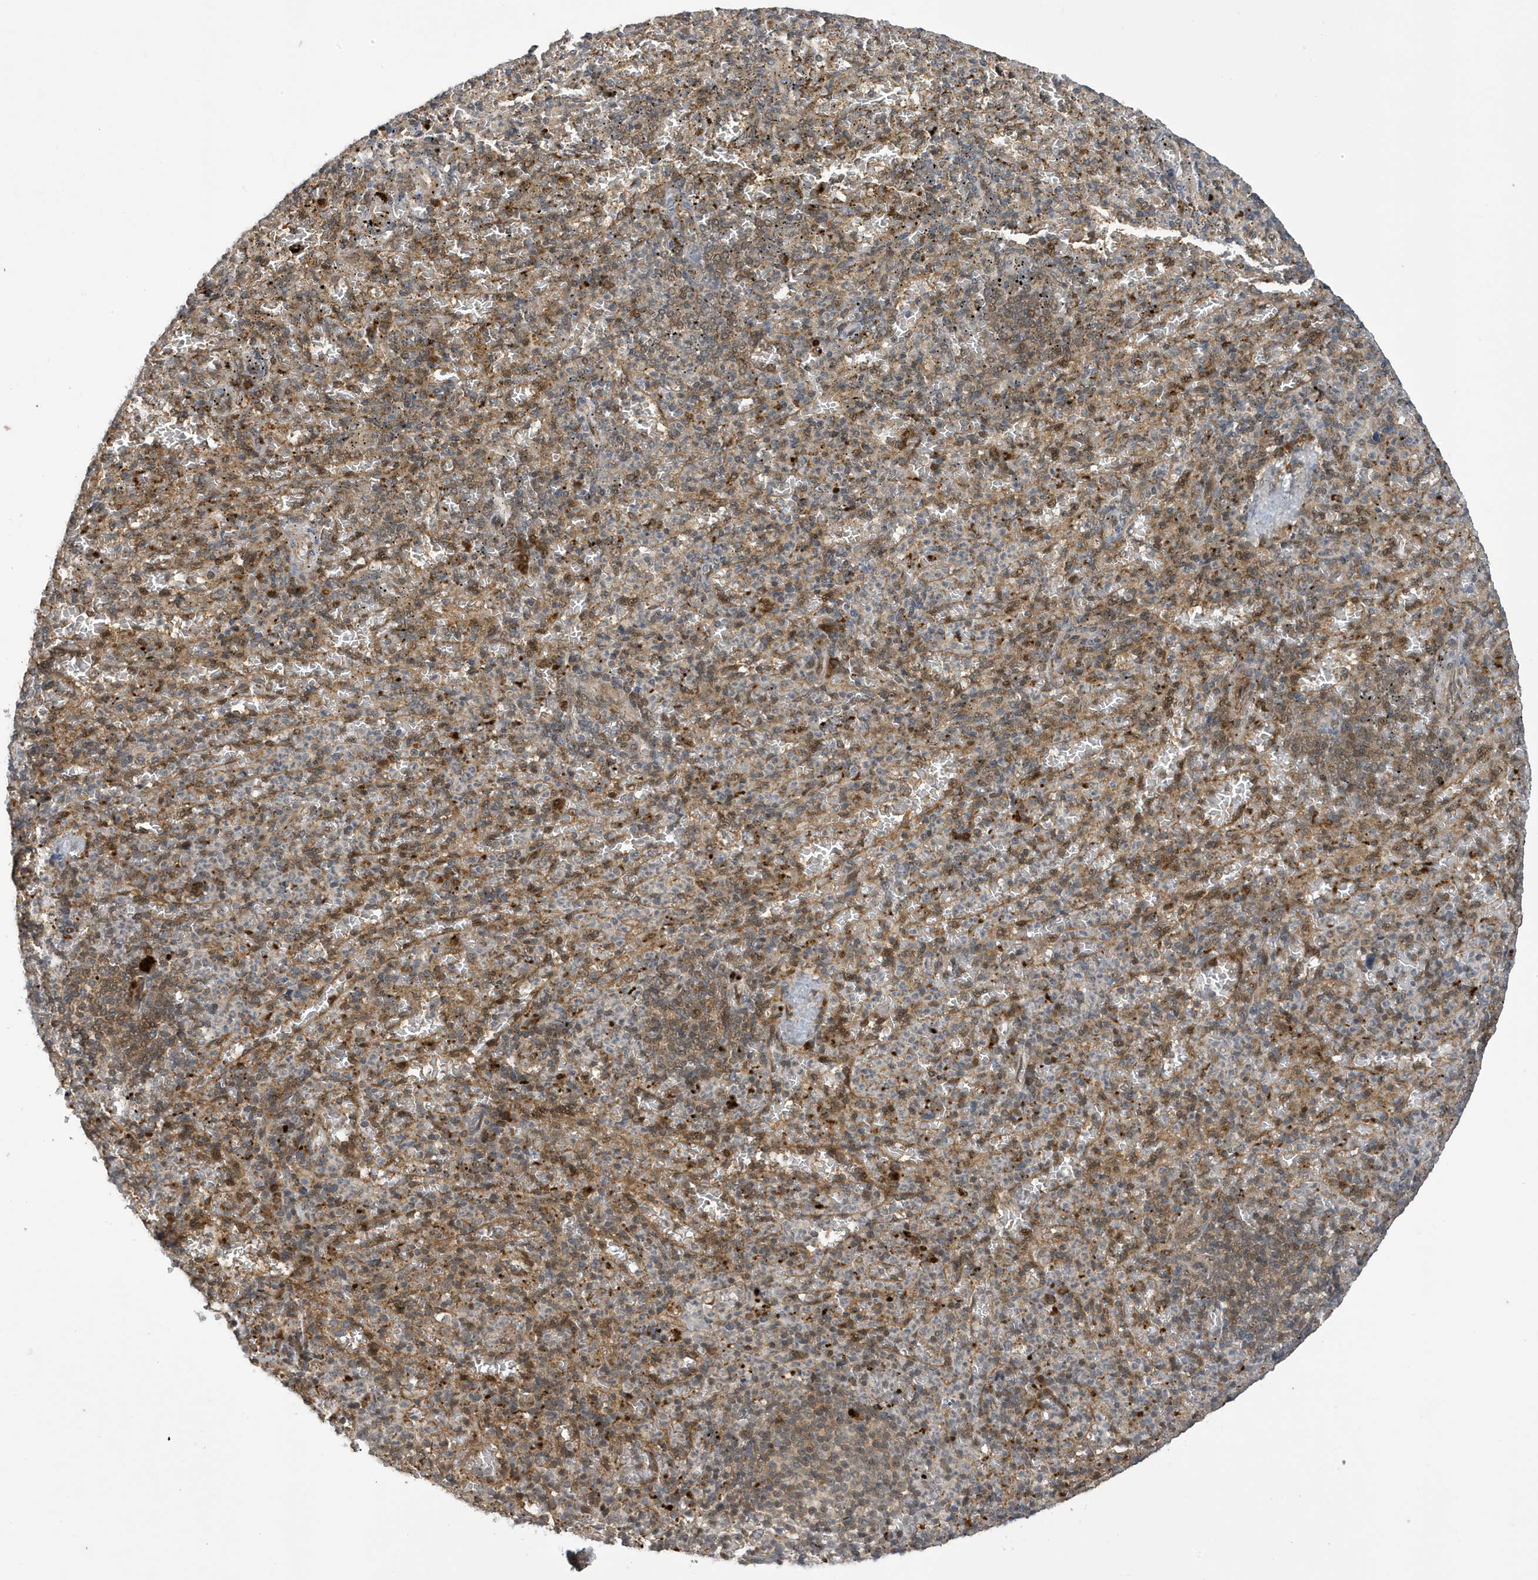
{"staining": {"intensity": "weak", "quantity": "25%-75%", "location": "cytoplasmic/membranous"}, "tissue": "spleen", "cell_type": "Cells in red pulp", "image_type": "normal", "snomed": [{"axis": "morphology", "description": "Normal tissue, NOS"}, {"axis": "topography", "description": "Spleen"}], "caption": "A low amount of weak cytoplasmic/membranous expression is present in about 25%-75% of cells in red pulp in normal spleen. Immunohistochemistry (ihc) stains the protein in brown and the nuclei are stained blue.", "gene": "NCOA7", "patient": {"sex": "female", "age": 74}}